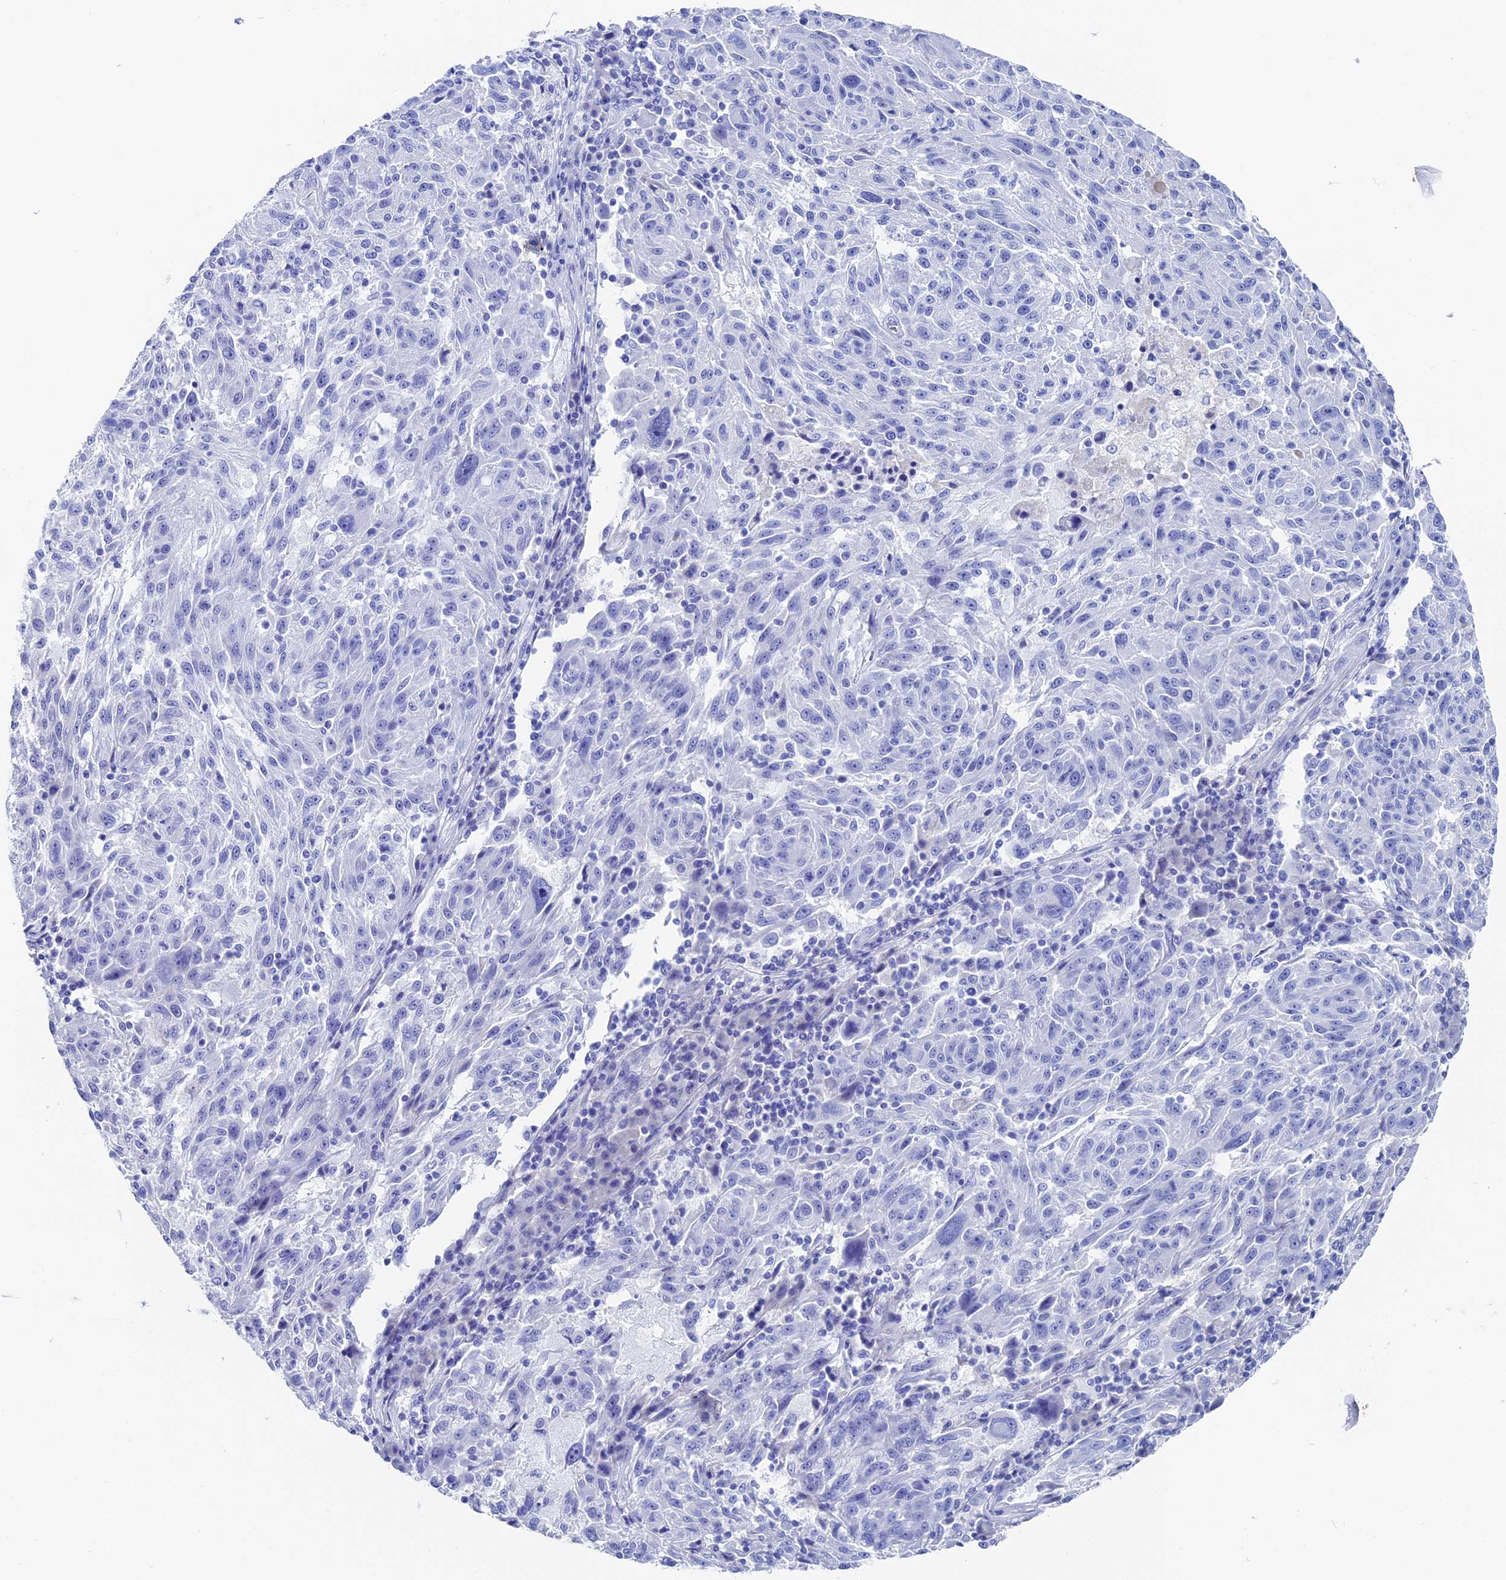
{"staining": {"intensity": "negative", "quantity": "none", "location": "none"}, "tissue": "melanoma", "cell_type": "Tumor cells", "image_type": "cancer", "snomed": [{"axis": "morphology", "description": "Malignant melanoma, NOS"}, {"axis": "topography", "description": "Skin"}], "caption": "Melanoma was stained to show a protein in brown. There is no significant expression in tumor cells.", "gene": "UNC119", "patient": {"sex": "male", "age": 53}}